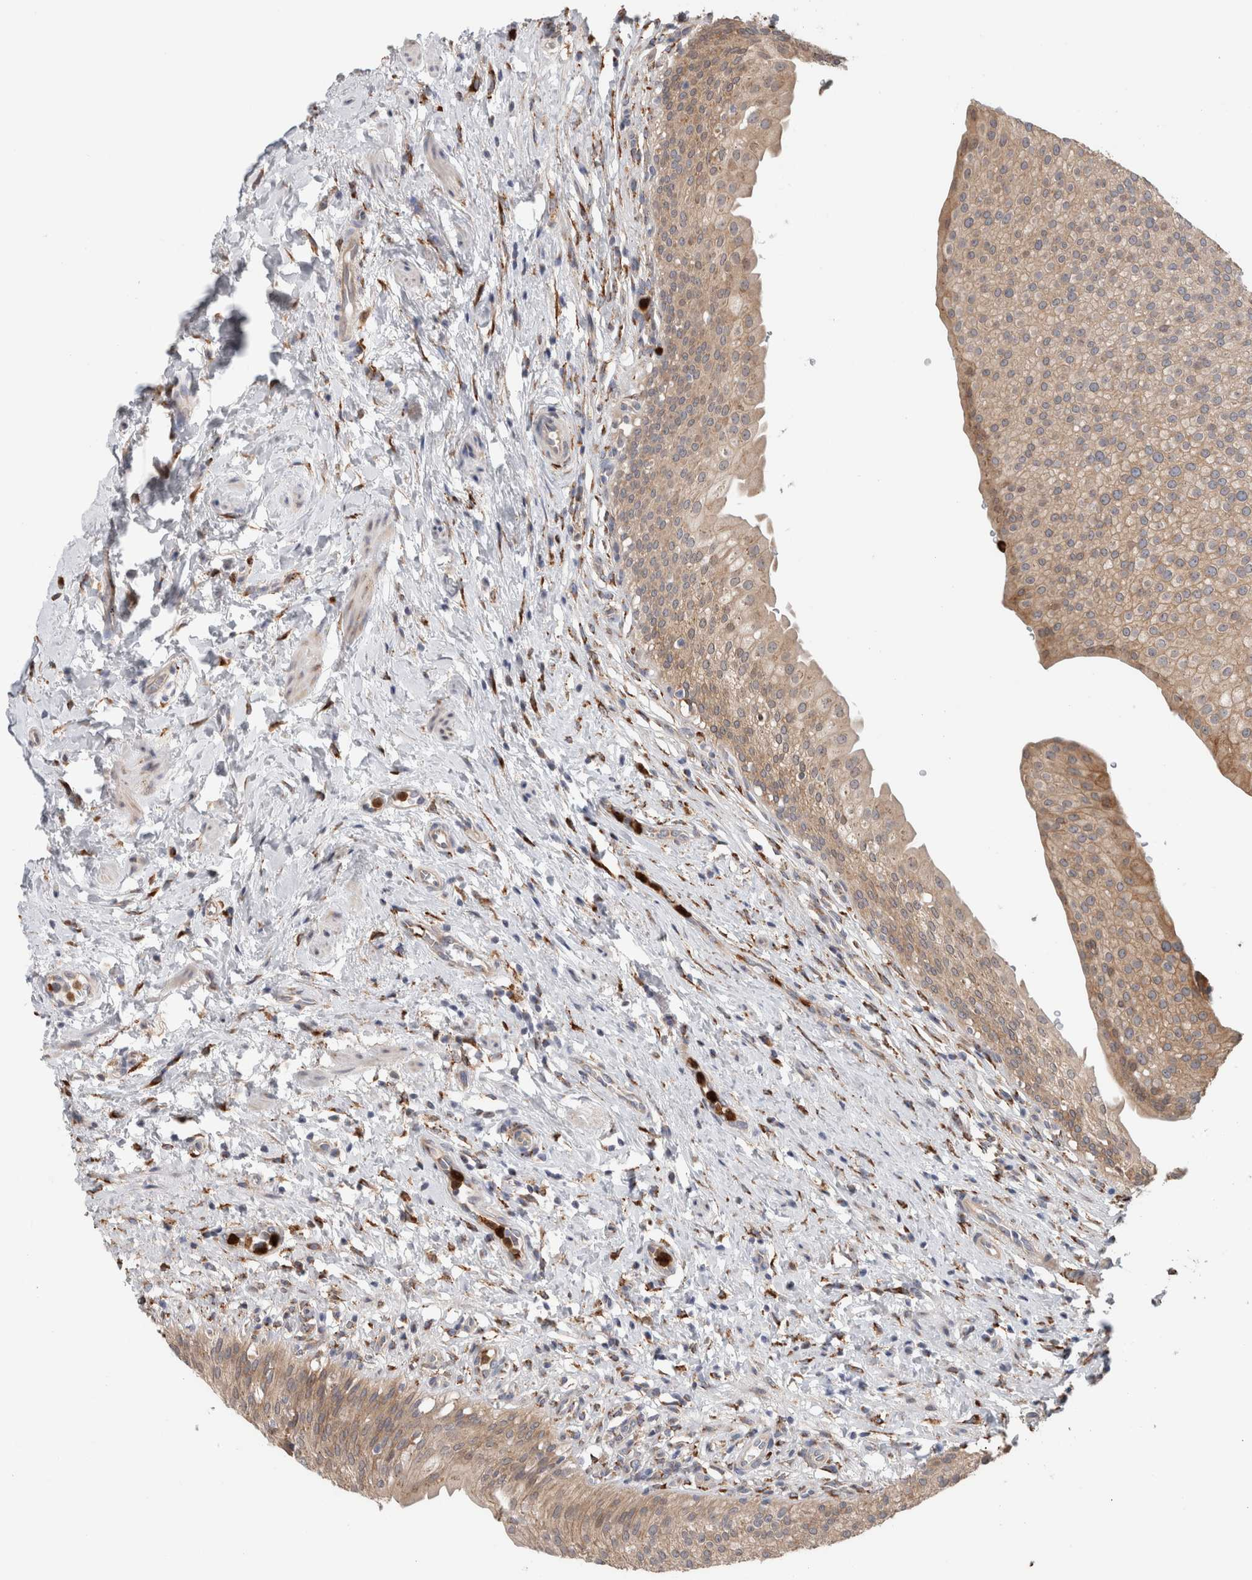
{"staining": {"intensity": "weak", "quantity": ">75%", "location": "cytoplasmic/membranous"}, "tissue": "urothelial cancer", "cell_type": "Tumor cells", "image_type": "cancer", "snomed": [{"axis": "morphology", "description": "Normal tissue, NOS"}, {"axis": "morphology", "description": "Urothelial carcinoma, Low grade"}, {"axis": "topography", "description": "Smooth muscle"}, {"axis": "topography", "description": "Urinary bladder"}], "caption": "Brown immunohistochemical staining in human low-grade urothelial carcinoma exhibits weak cytoplasmic/membranous staining in about >75% of tumor cells.", "gene": "P4HA1", "patient": {"sex": "male", "age": 60}}